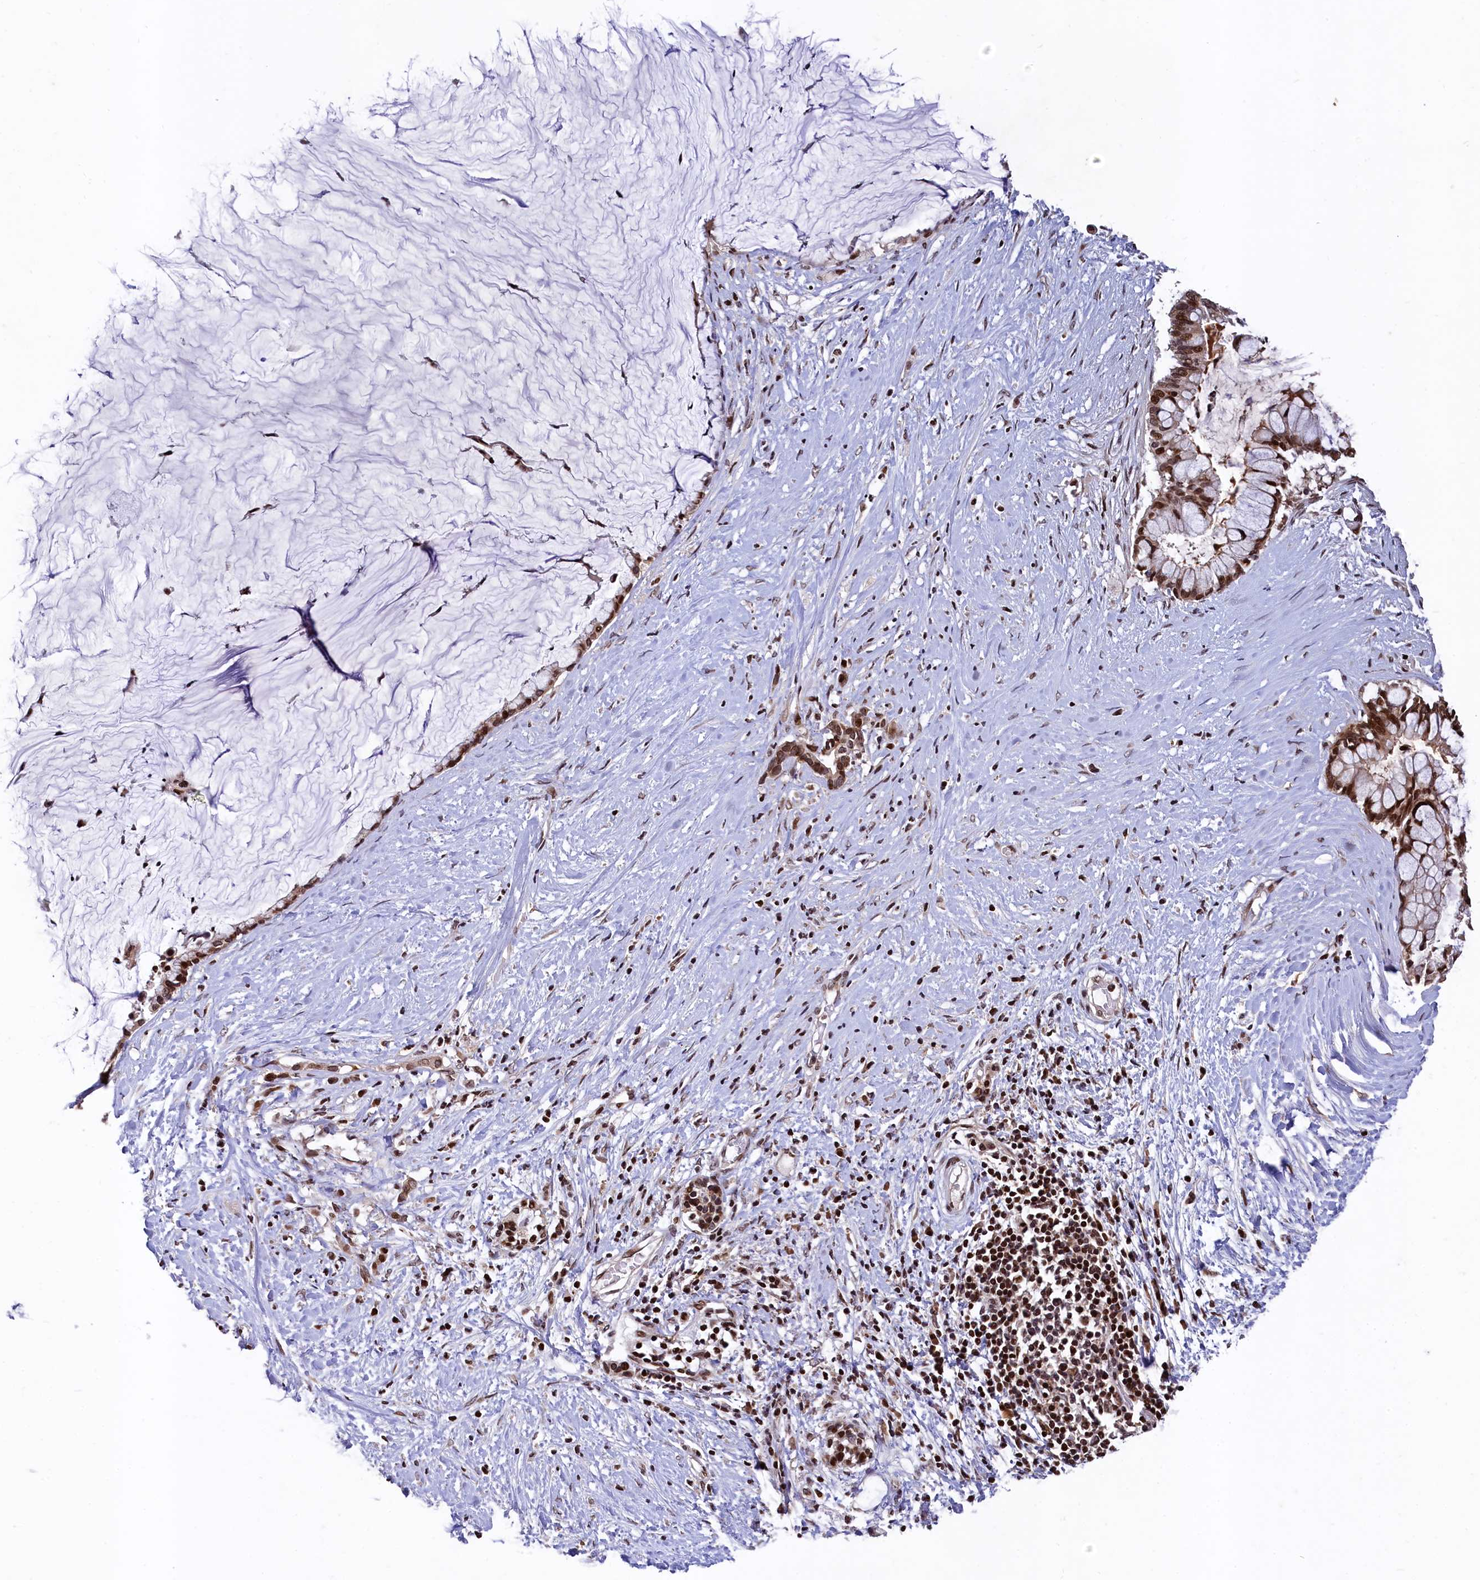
{"staining": {"intensity": "moderate", "quantity": ">75%", "location": "nuclear"}, "tissue": "pancreatic cancer", "cell_type": "Tumor cells", "image_type": "cancer", "snomed": [{"axis": "morphology", "description": "Adenocarcinoma, NOS"}, {"axis": "topography", "description": "Pancreas"}], "caption": "Pancreatic adenocarcinoma stained with a brown dye shows moderate nuclear positive positivity in about >75% of tumor cells.", "gene": "FAM217B", "patient": {"sex": "male", "age": 41}}